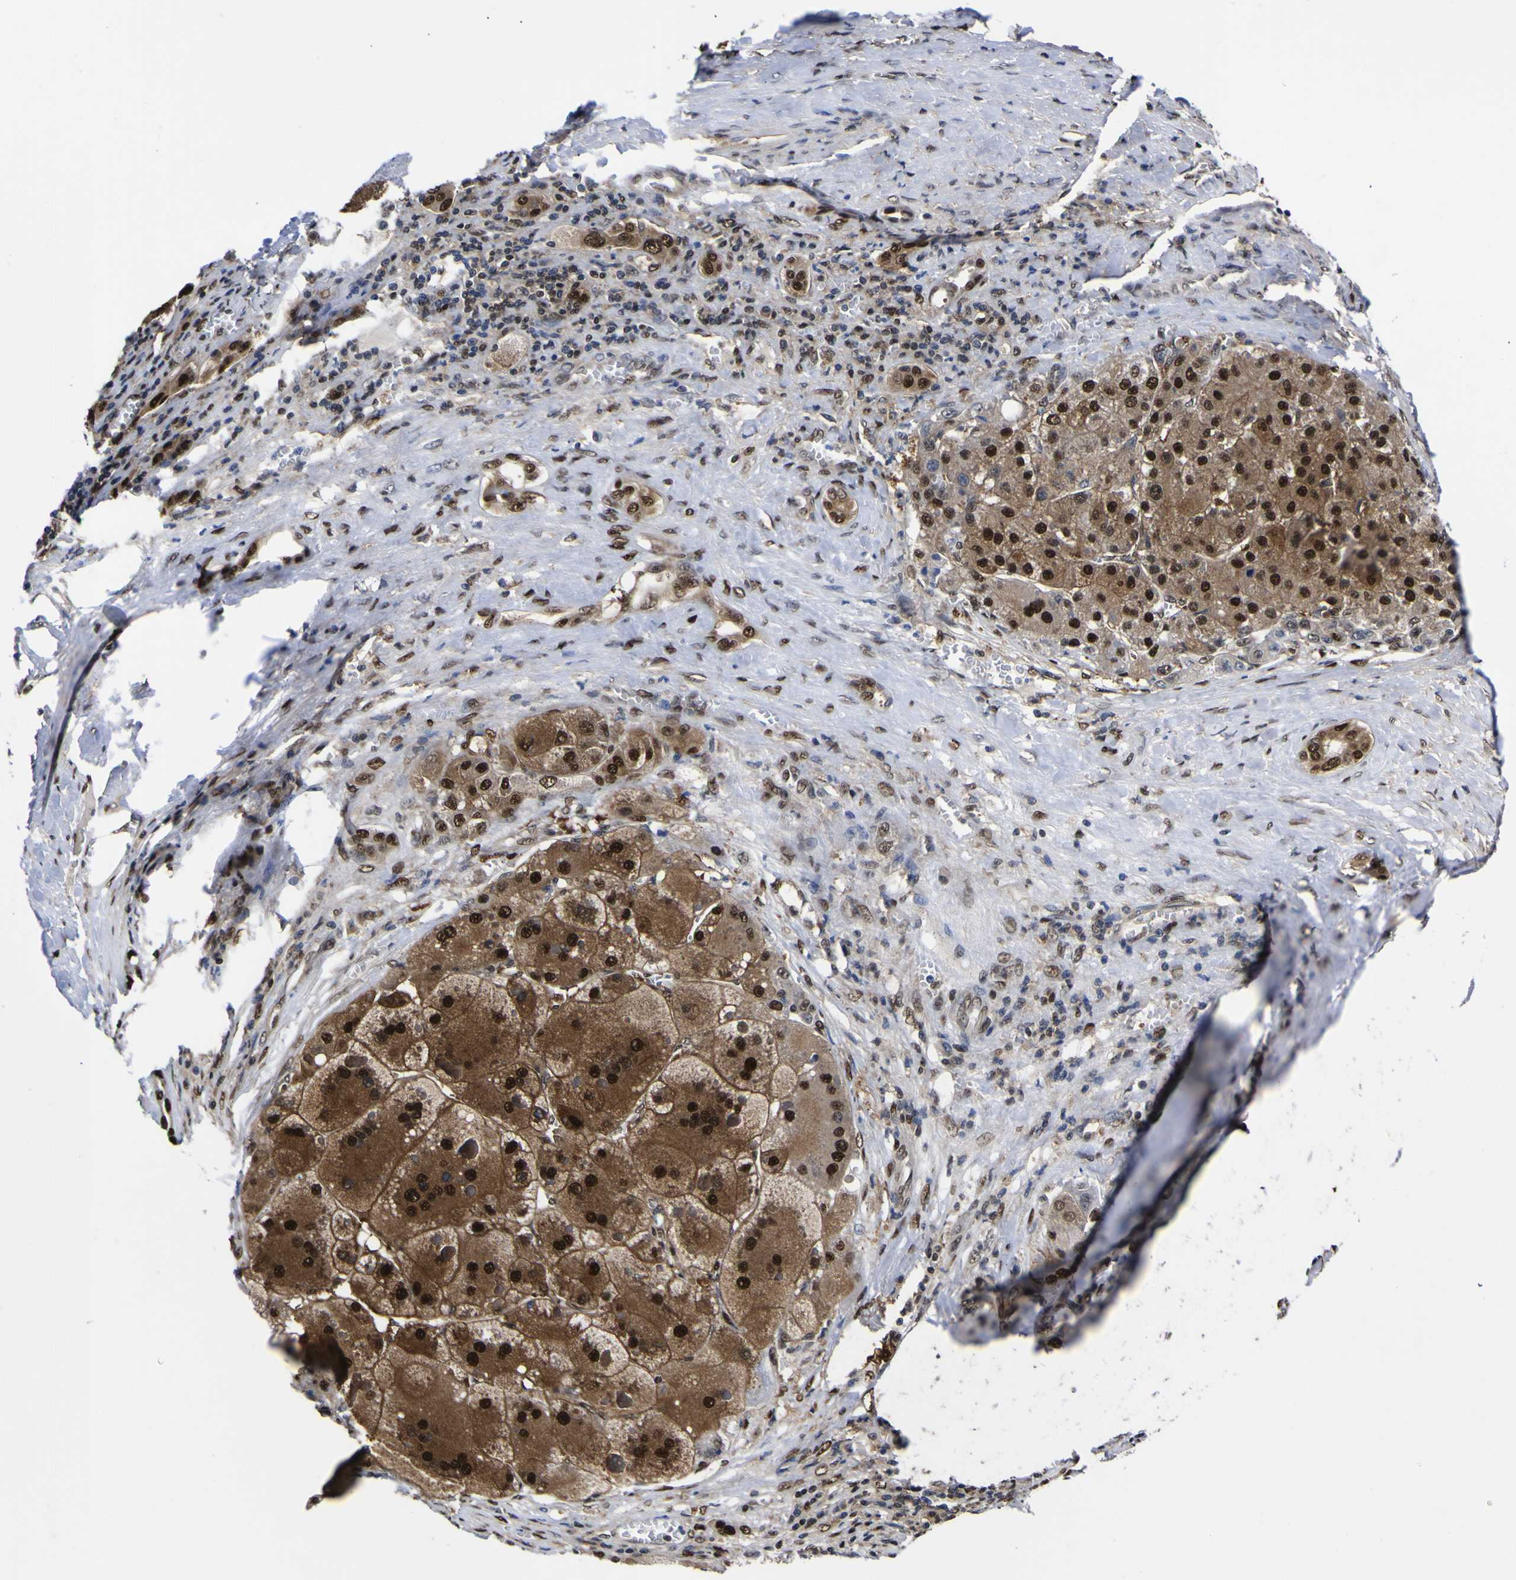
{"staining": {"intensity": "strong", "quantity": ">75%", "location": "cytoplasmic/membranous,nuclear"}, "tissue": "liver cancer", "cell_type": "Tumor cells", "image_type": "cancer", "snomed": [{"axis": "morphology", "description": "Carcinoma, Hepatocellular, NOS"}, {"axis": "topography", "description": "Liver"}], "caption": "A brown stain highlights strong cytoplasmic/membranous and nuclear staining of a protein in human hepatocellular carcinoma (liver) tumor cells.", "gene": "FAM110B", "patient": {"sex": "female", "age": 73}}